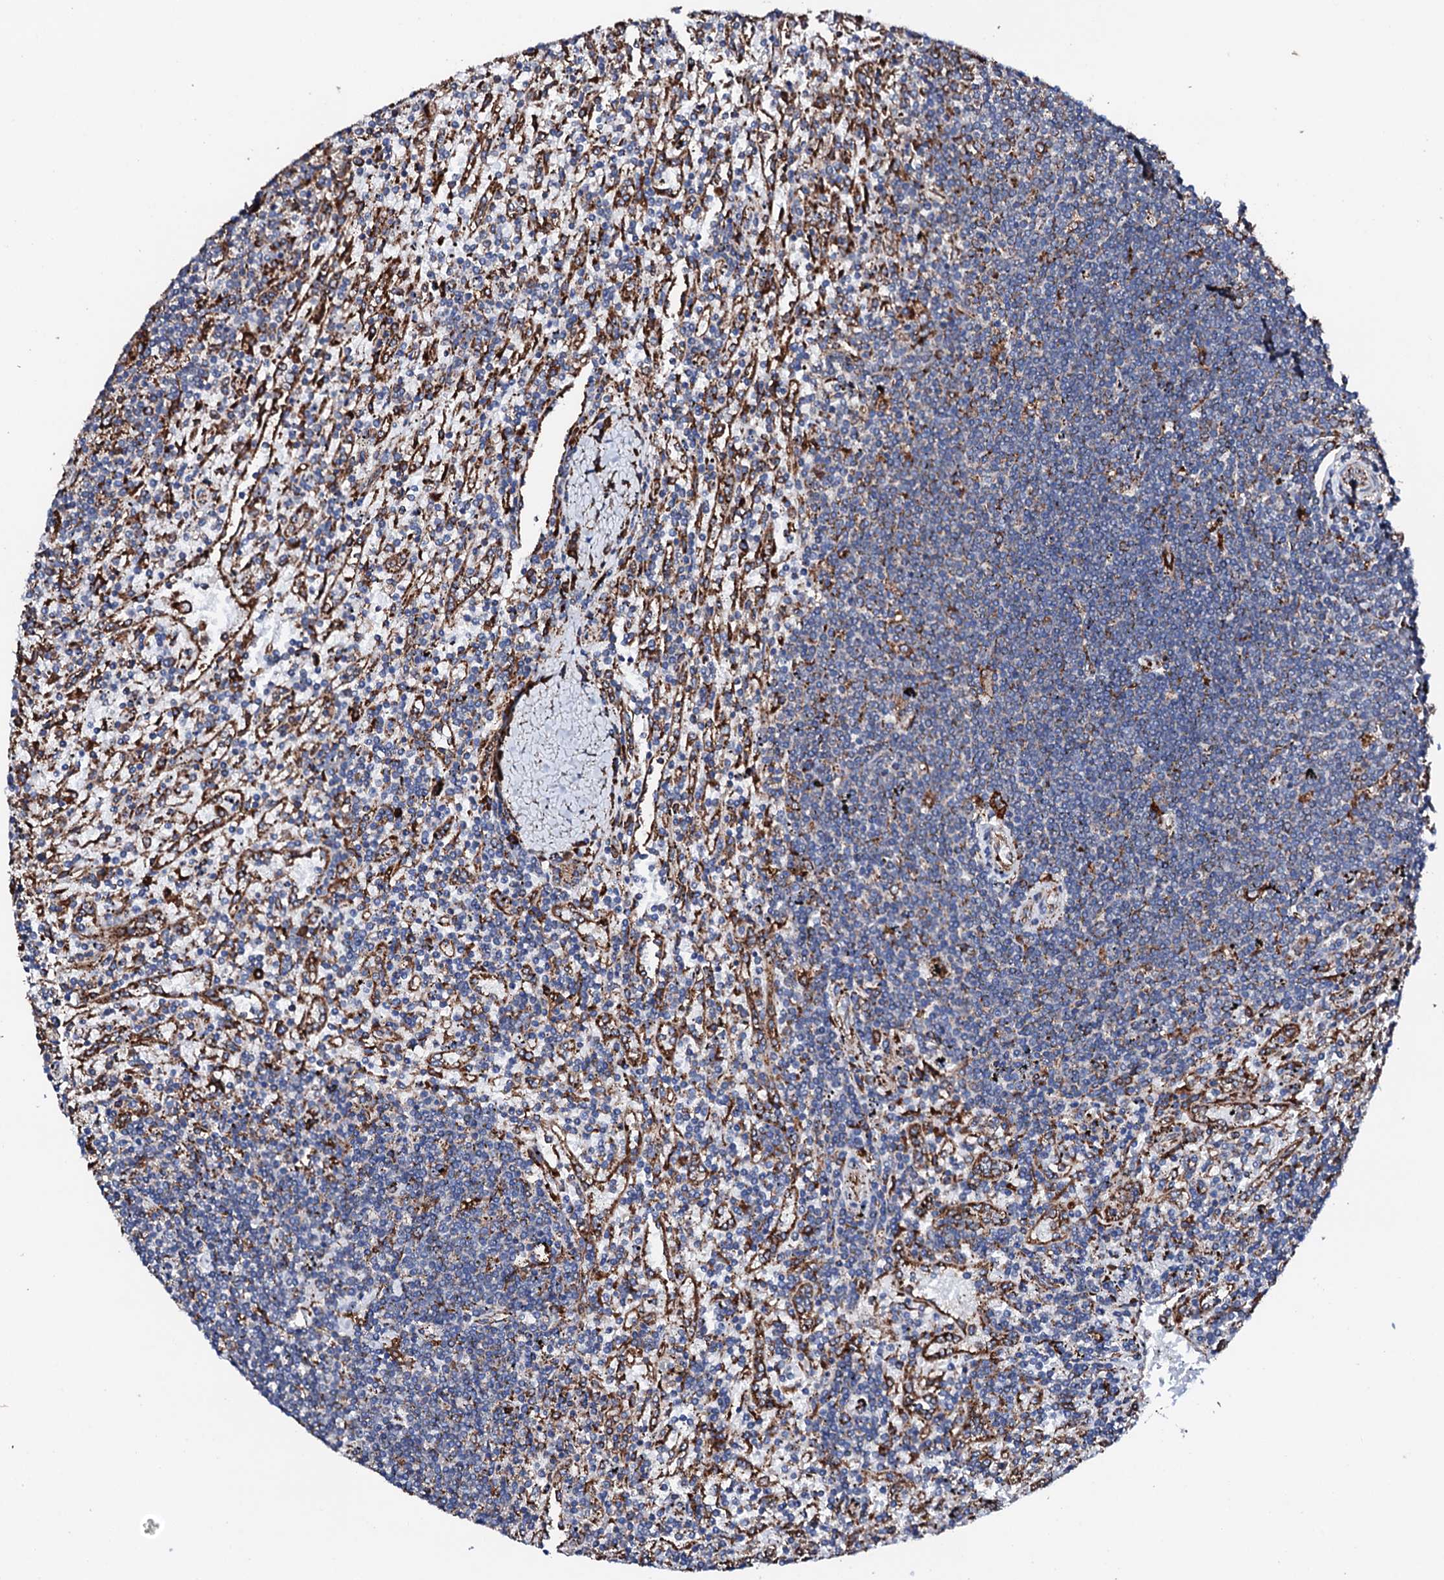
{"staining": {"intensity": "negative", "quantity": "none", "location": "none"}, "tissue": "lymphoma", "cell_type": "Tumor cells", "image_type": "cancer", "snomed": [{"axis": "morphology", "description": "Malignant lymphoma, non-Hodgkin's type, Low grade"}, {"axis": "topography", "description": "Spleen"}], "caption": "The photomicrograph reveals no significant positivity in tumor cells of malignant lymphoma, non-Hodgkin's type (low-grade). Brightfield microscopy of IHC stained with DAB (brown) and hematoxylin (blue), captured at high magnification.", "gene": "AMDHD1", "patient": {"sex": "male", "age": 76}}